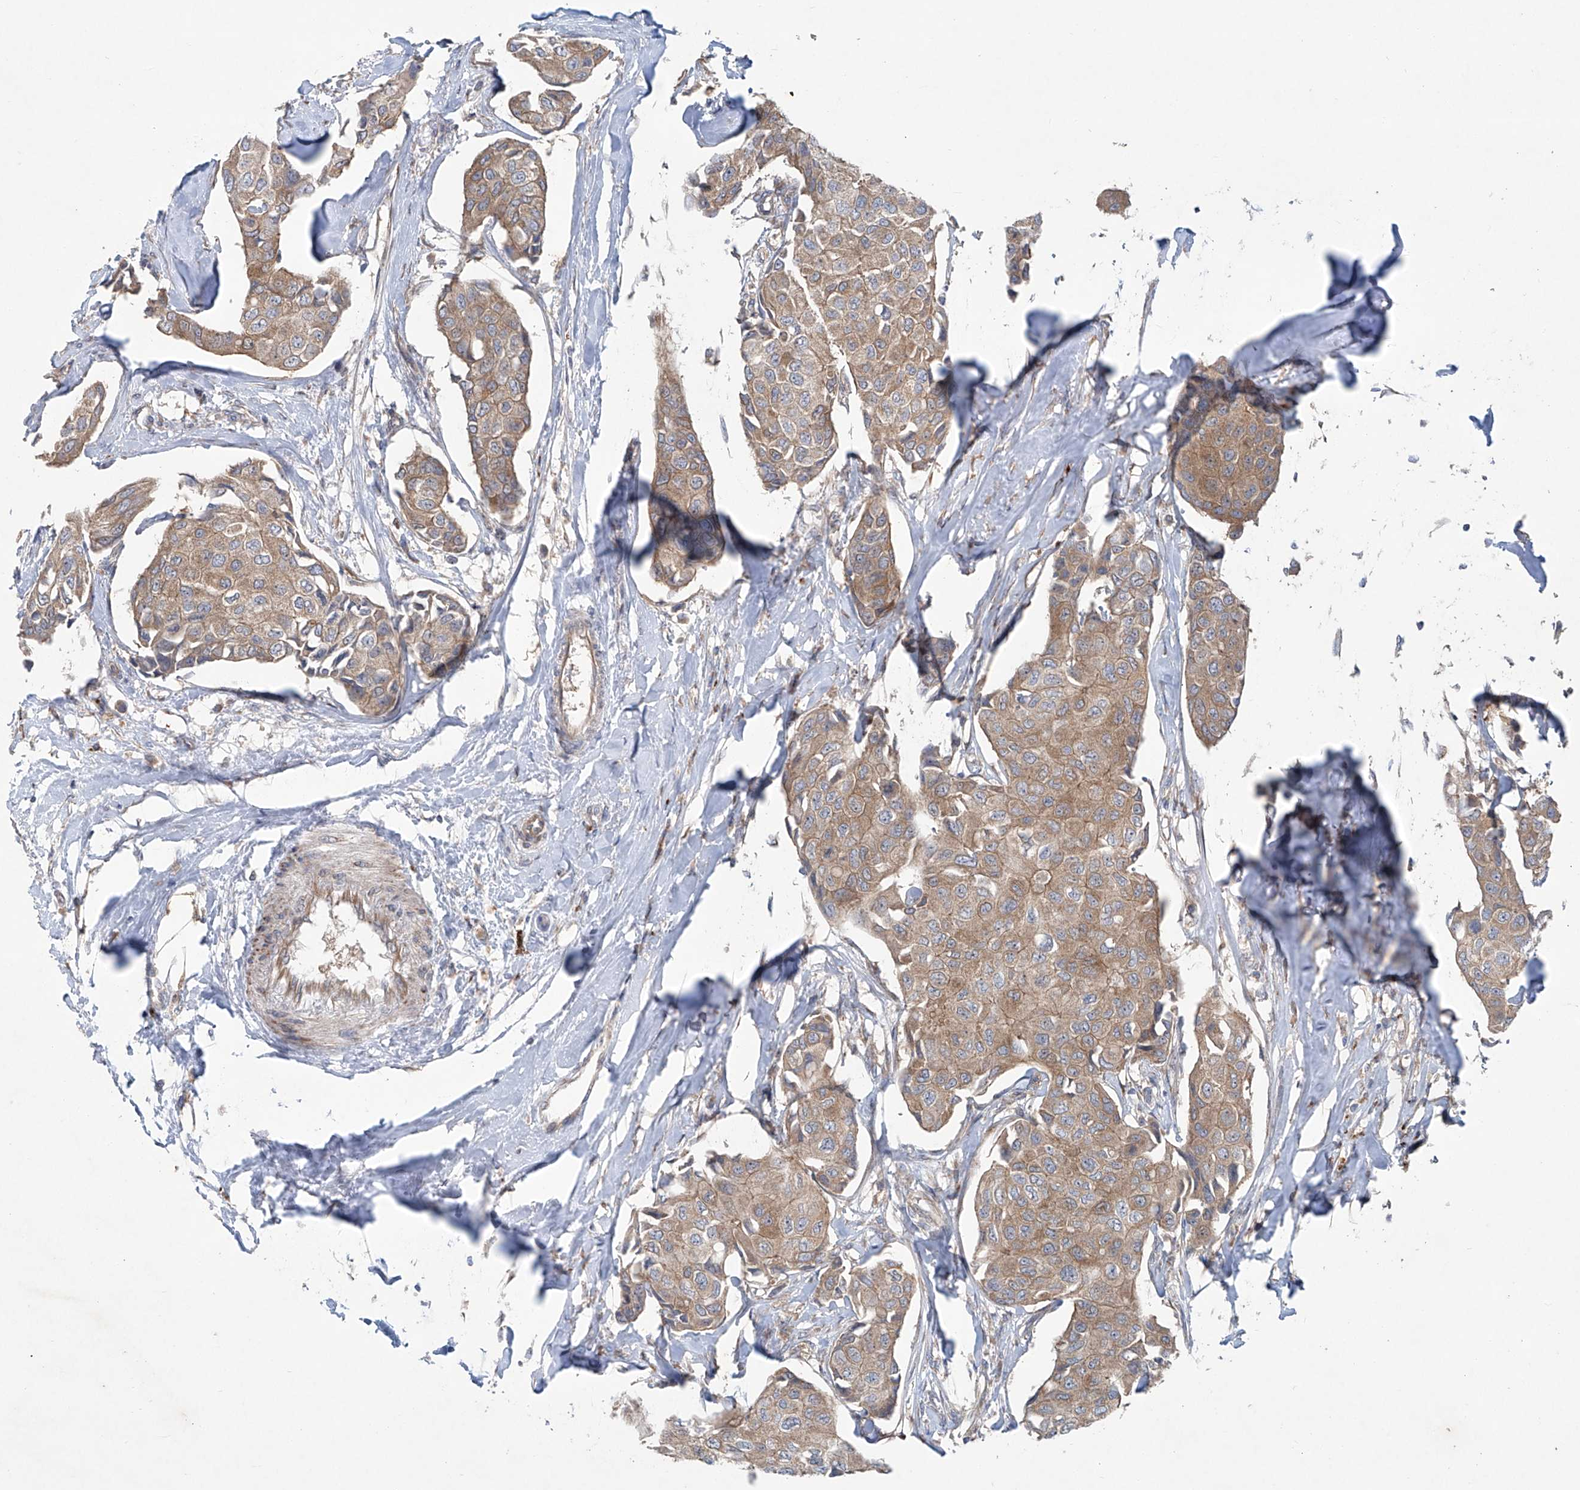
{"staining": {"intensity": "moderate", "quantity": ">75%", "location": "cytoplasmic/membranous"}, "tissue": "breast cancer", "cell_type": "Tumor cells", "image_type": "cancer", "snomed": [{"axis": "morphology", "description": "Duct carcinoma"}, {"axis": "topography", "description": "Breast"}], "caption": "Breast intraductal carcinoma stained with DAB immunohistochemistry (IHC) demonstrates medium levels of moderate cytoplasmic/membranous expression in about >75% of tumor cells.", "gene": "KLC4", "patient": {"sex": "female", "age": 80}}